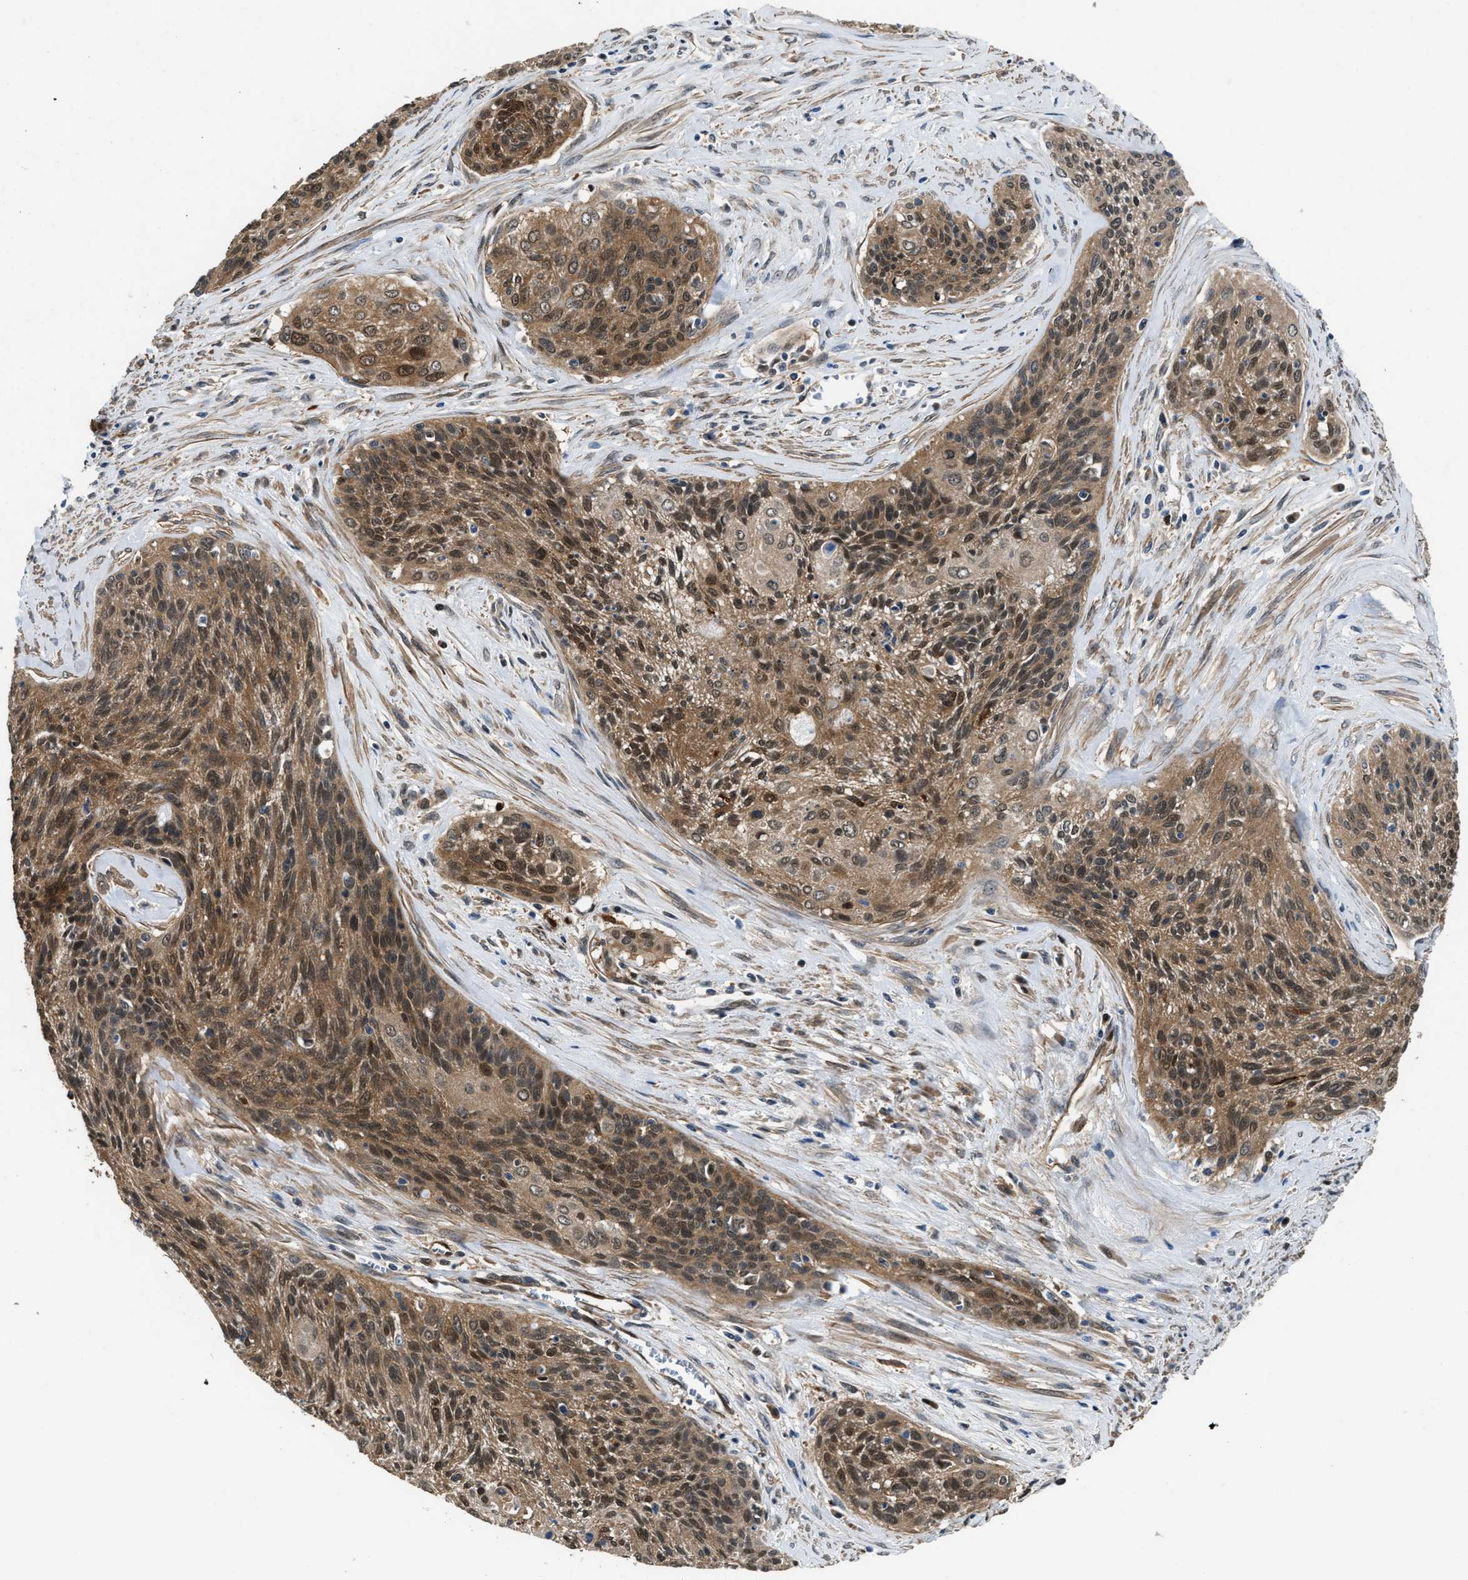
{"staining": {"intensity": "moderate", "quantity": ">75%", "location": "cytoplasmic/membranous,nuclear"}, "tissue": "cervical cancer", "cell_type": "Tumor cells", "image_type": "cancer", "snomed": [{"axis": "morphology", "description": "Squamous cell carcinoma, NOS"}, {"axis": "topography", "description": "Cervix"}], "caption": "Immunohistochemical staining of human cervical cancer (squamous cell carcinoma) demonstrates medium levels of moderate cytoplasmic/membranous and nuclear positivity in approximately >75% of tumor cells. The protein of interest is stained brown, and the nuclei are stained in blue (DAB (3,3'-diaminobenzidine) IHC with brightfield microscopy, high magnification).", "gene": "PPA1", "patient": {"sex": "female", "age": 55}}